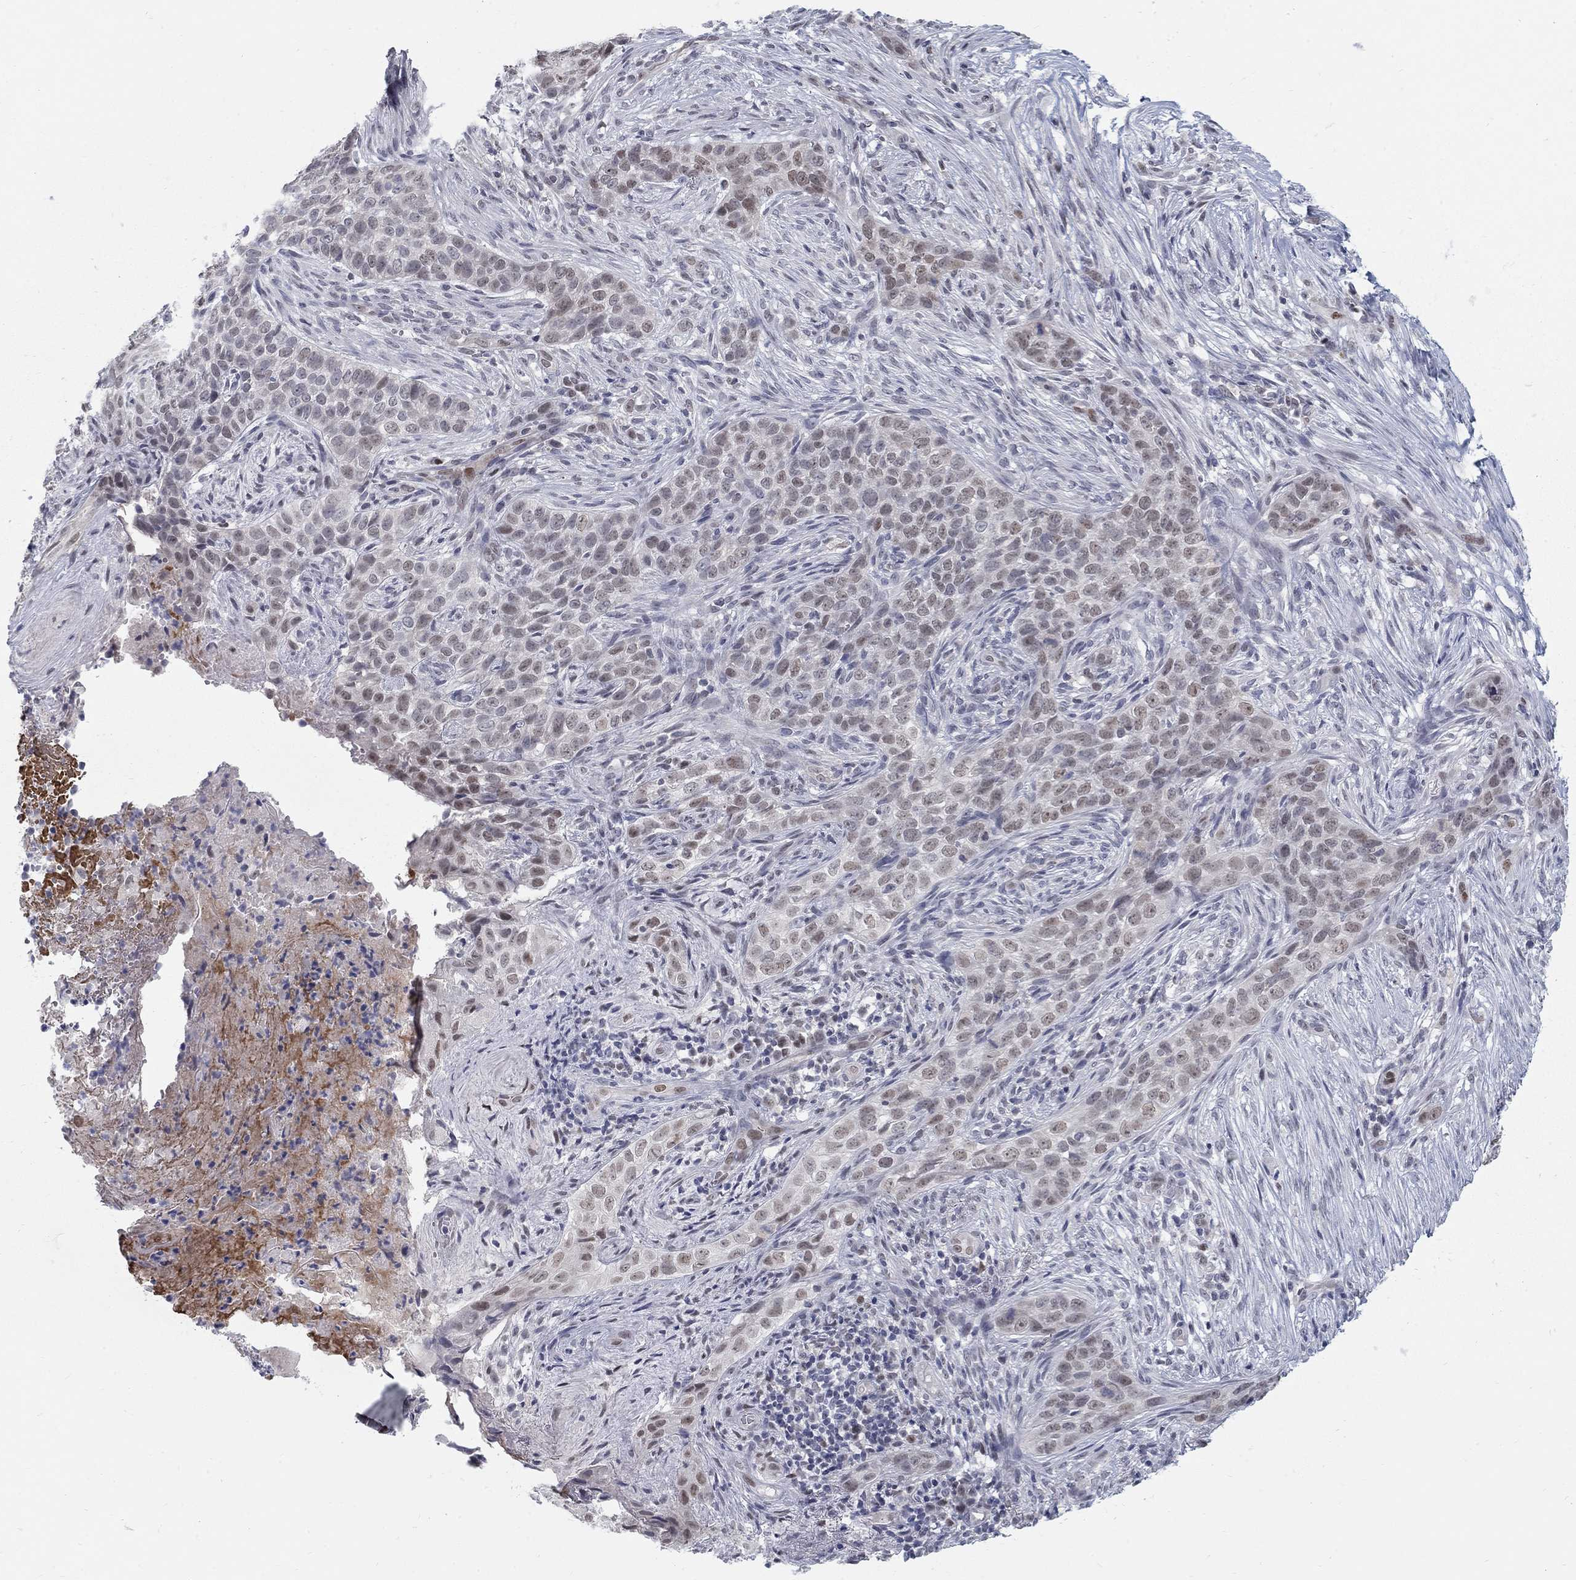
{"staining": {"intensity": "negative", "quantity": "none", "location": "none"}, "tissue": "skin cancer", "cell_type": "Tumor cells", "image_type": "cancer", "snomed": [{"axis": "morphology", "description": "Squamous cell carcinoma, NOS"}, {"axis": "topography", "description": "Skin"}], "caption": "A photomicrograph of human skin cancer is negative for staining in tumor cells.", "gene": "GCFC2", "patient": {"sex": "male", "age": 88}}